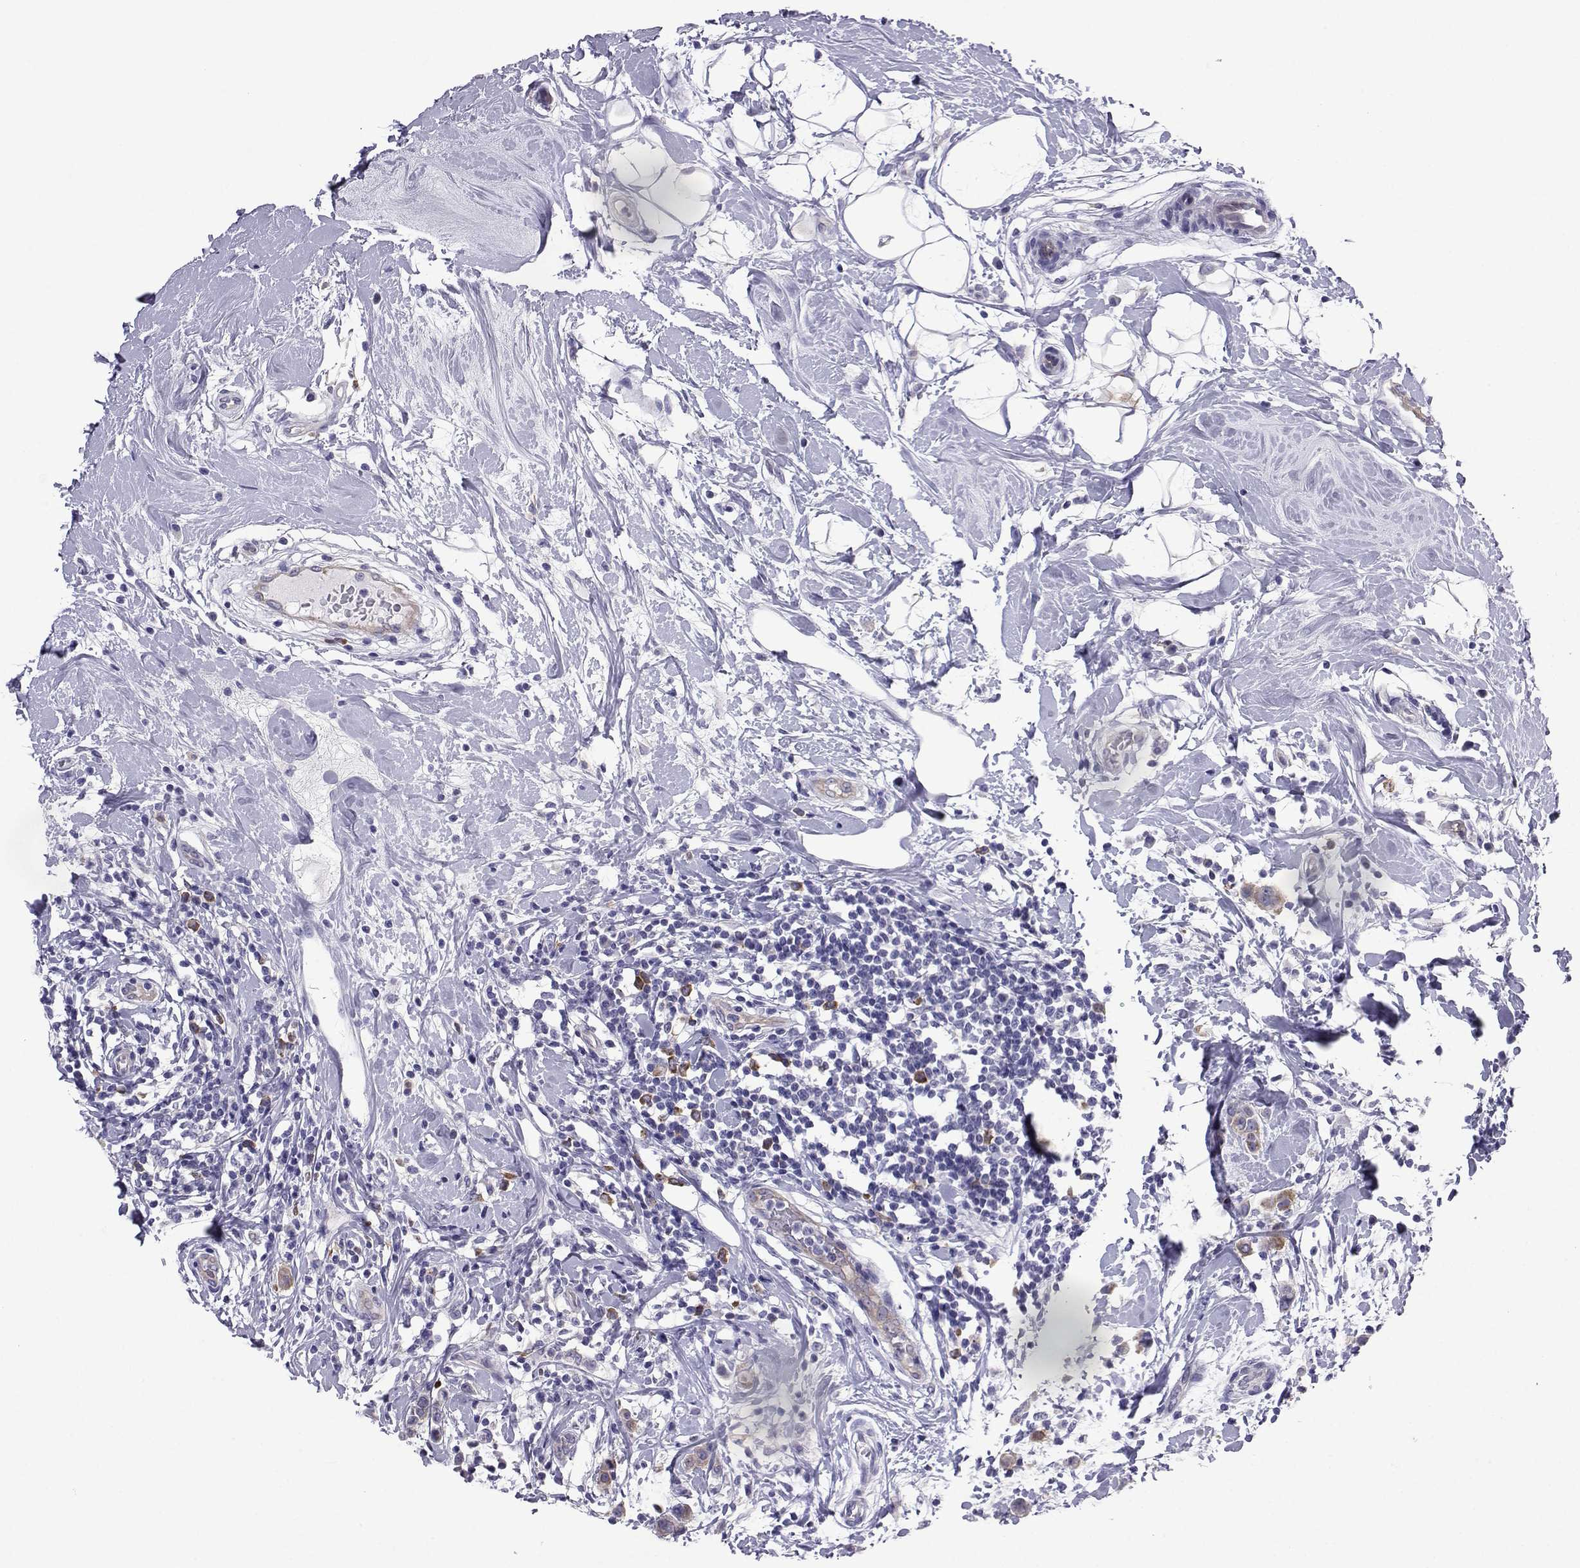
{"staining": {"intensity": "weak", "quantity": "25%-75%", "location": "cytoplasmic/membranous"}, "tissue": "breast cancer", "cell_type": "Tumor cells", "image_type": "cancer", "snomed": [{"axis": "morphology", "description": "Duct carcinoma"}, {"axis": "topography", "description": "Breast"}], "caption": "Weak cytoplasmic/membranous positivity is appreciated in about 25%-75% of tumor cells in invasive ductal carcinoma (breast). The protein of interest is shown in brown color, while the nuclei are stained blue.", "gene": "COL22A1", "patient": {"sex": "female", "age": 27}}